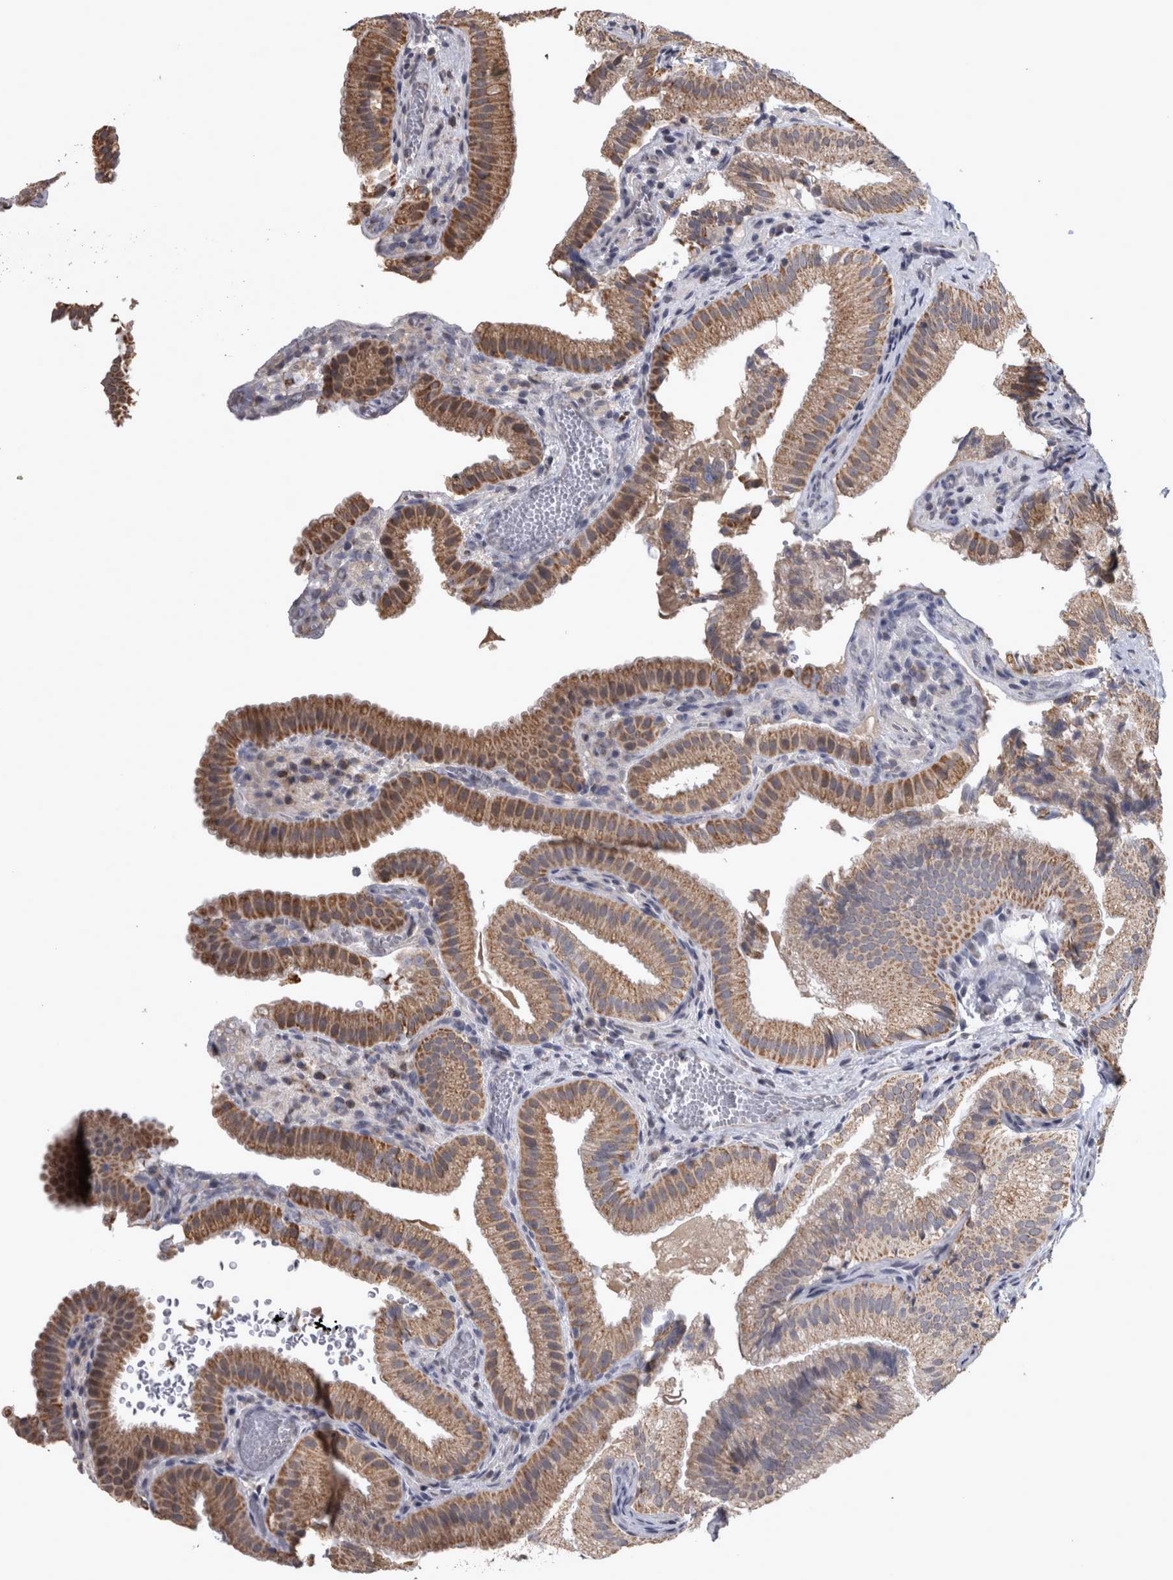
{"staining": {"intensity": "moderate", "quantity": ">75%", "location": "cytoplasmic/membranous"}, "tissue": "gallbladder", "cell_type": "Glandular cells", "image_type": "normal", "snomed": [{"axis": "morphology", "description": "Normal tissue, NOS"}, {"axis": "topography", "description": "Gallbladder"}], "caption": "High-power microscopy captured an immunohistochemistry (IHC) histopathology image of normal gallbladder, revealing moderate cytoplasmic/membranous expression in approximately >75% of glandular cells.", "gene": "DBT", "patient": {"sex": "female", "age": 30}}